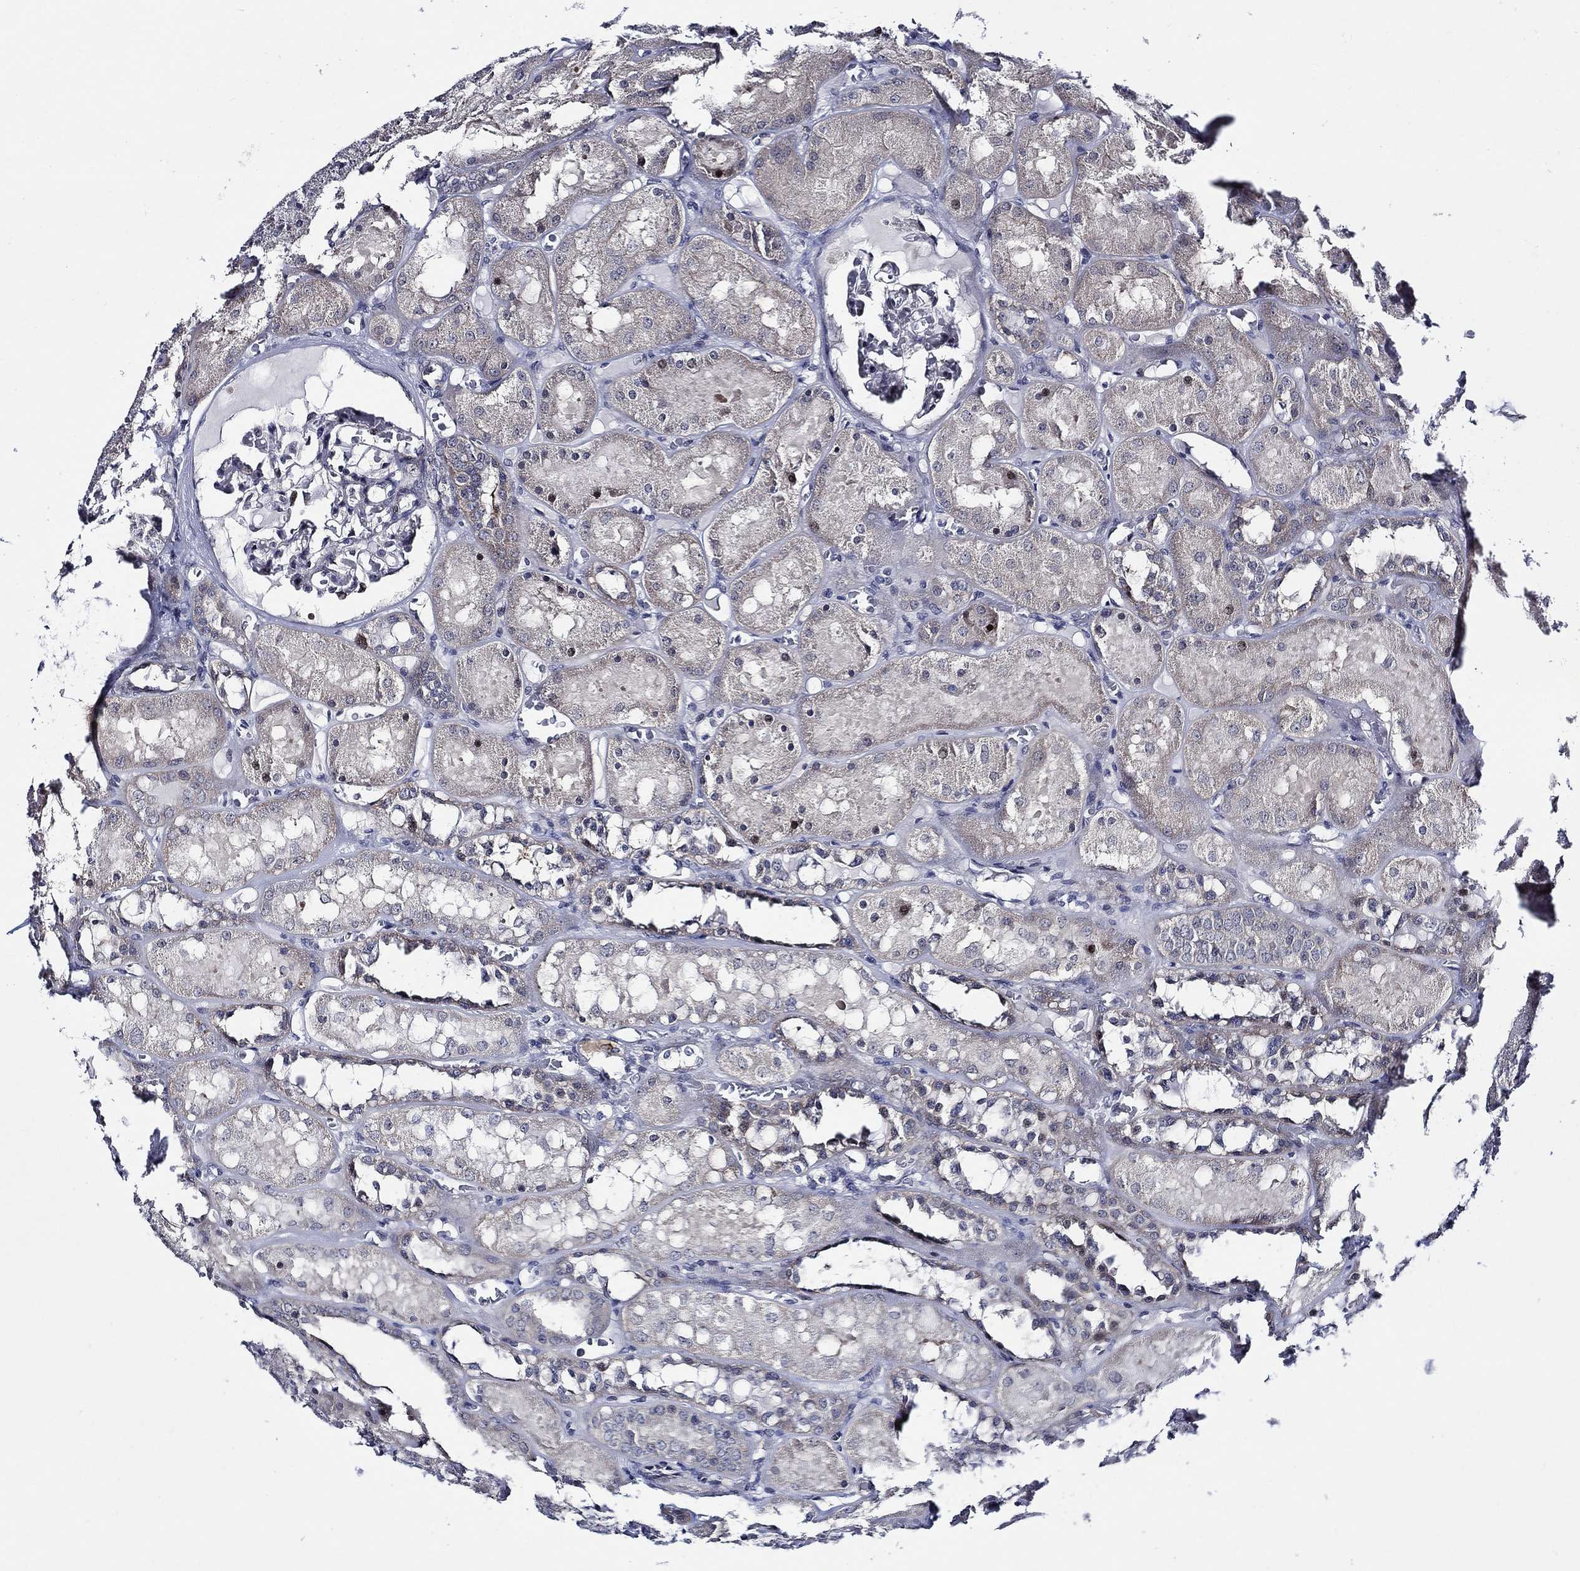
{"staining": {"intensity": "negative", "quantity": "none", "location": "none"}, "tissue": "kidney", "cell_type": "Cells in glomeruli", "image_type": "normal", "snomed": [{"axis": "morphology", "description": "Normal tissue, NOS"}, {"axis": "topography", "description": "Kidney"}], "caption": "IHC photomicrograph of unremarkable kidney stained for a protein (brown), which exhibits no staining in cells in glomeruli.", "gene": "C8orf48", "patient": {"sex": "male", "age": 73}}